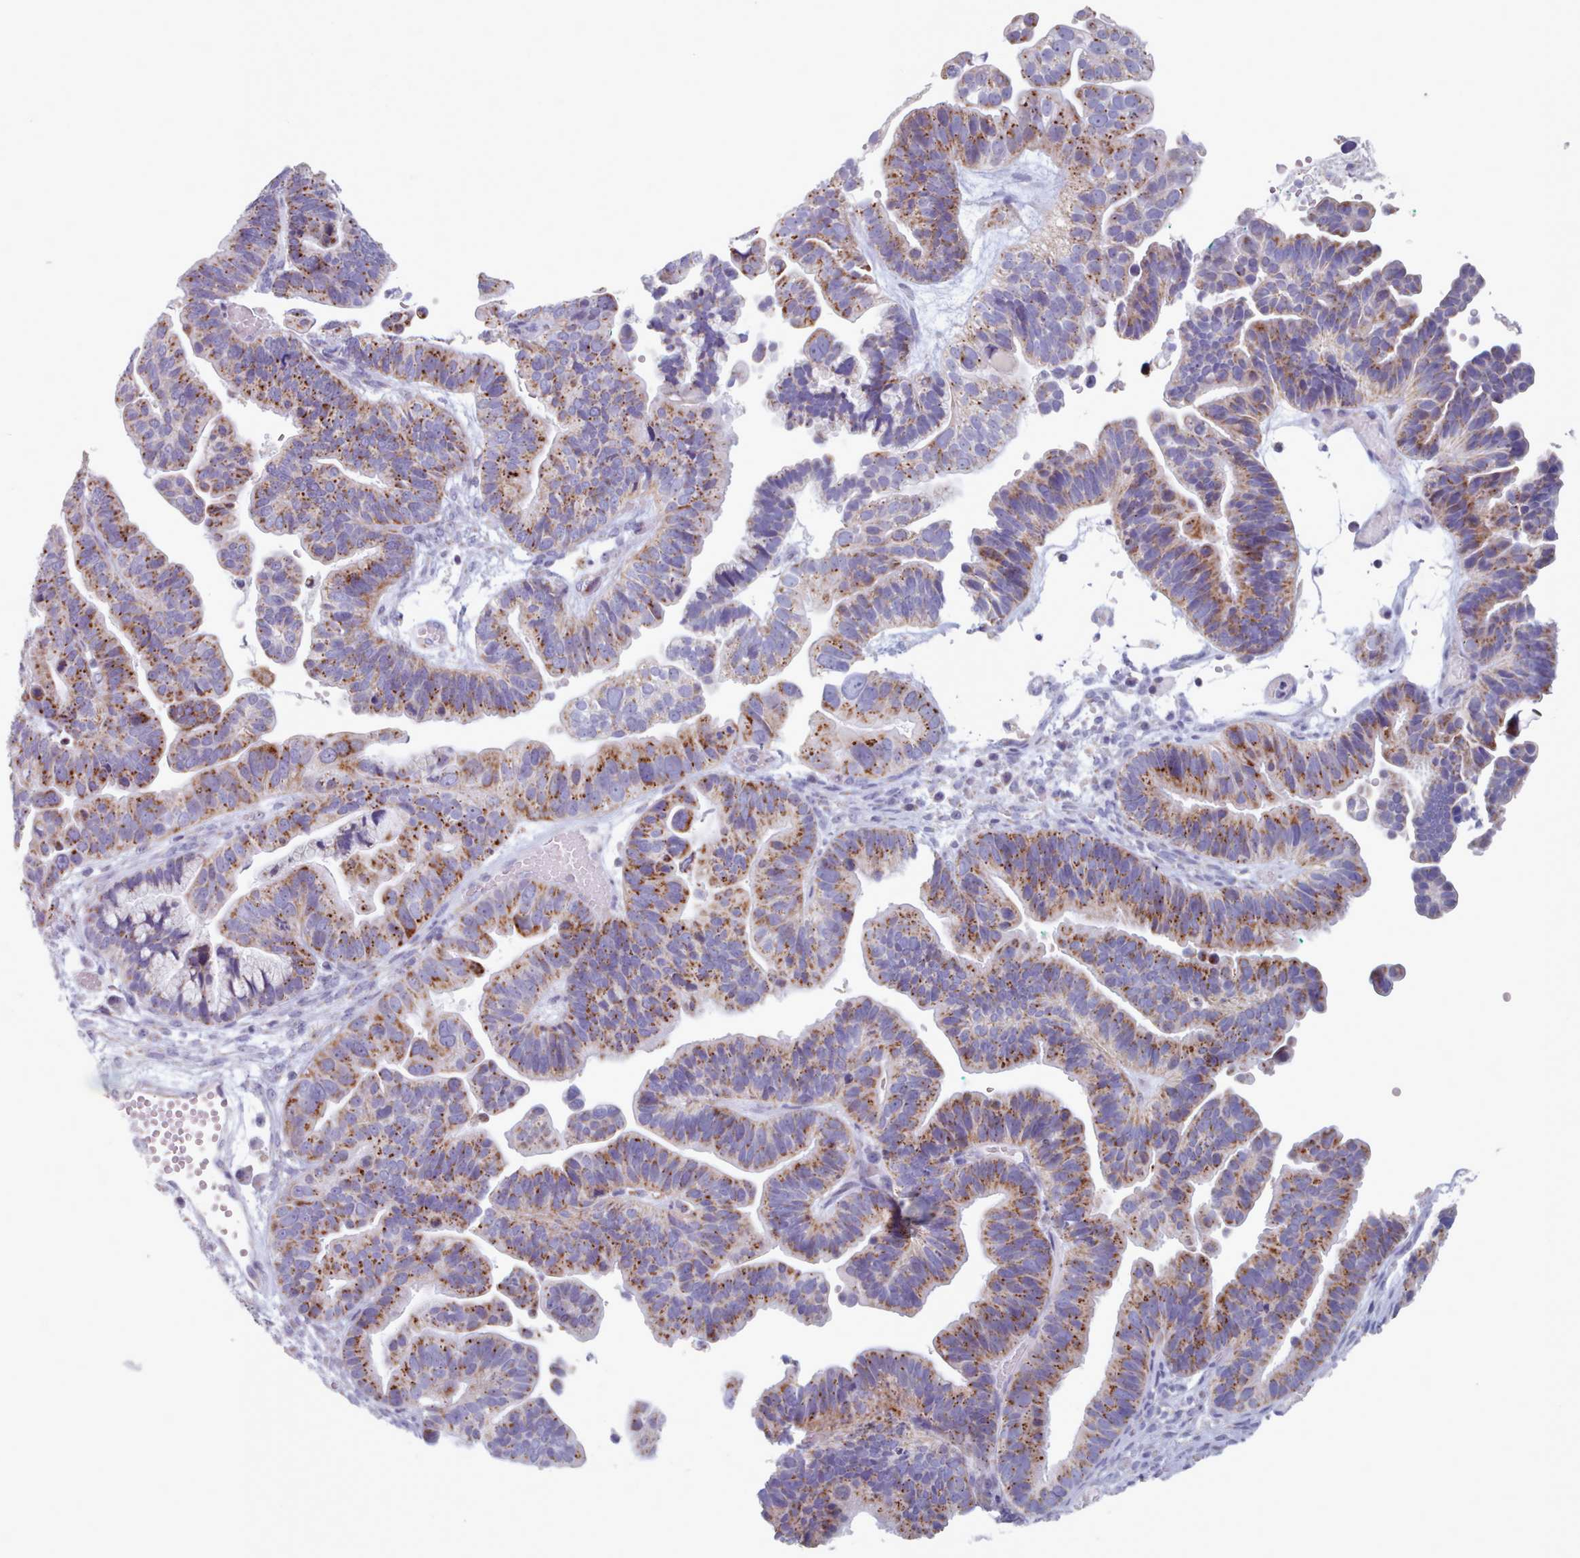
{"staining": {"intensity": "strong", "quantity": ">75%", "location": "cytoplasmic/membranous"}, "tissue": "ovarian cancer", "cell_type": "Tumor cells", "image_type": "cancer", "snomed": [{"axis": "morphology", "description": "Cystadenocarcinoma, serous, NOS"}, {"axis": "topography", "description": "Ovary"}], "caption": "Ovarian serous cystadenocarcinoma stained for a protein (brown) exhibits strong cytoplasmic/membranous positive expression in approximately >75% of tumor cells.", "gene": "FAM170B", "patient": {"sex": "female", "age": 56}}